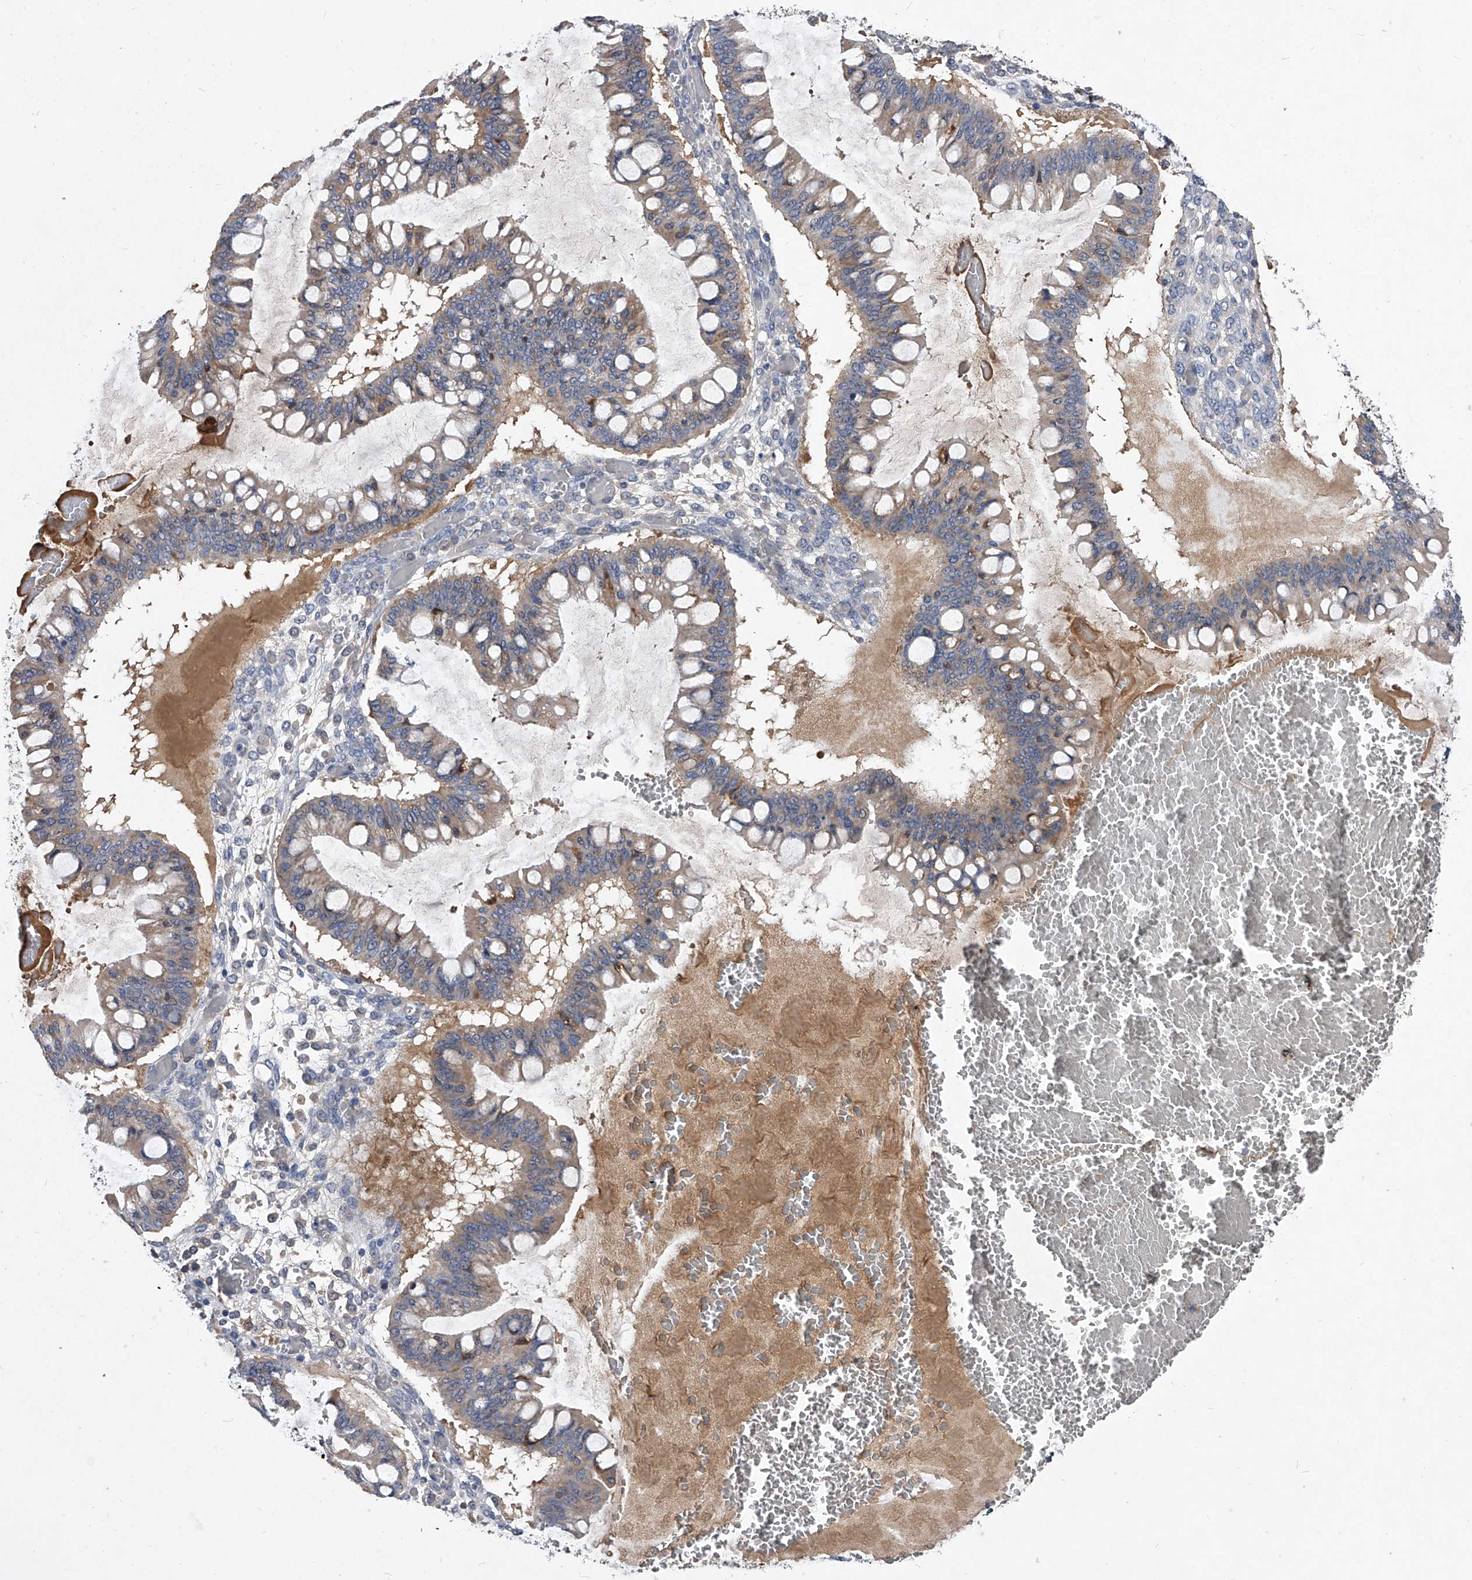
{"staining": {"intensity": "moderate", "quantity": "25%-75%", "location": "cytoplasmic/membranous"}, "tissue": "ovarian cancer", "cell_type": "Tumor cells", "image_type": "cancer", "snomed": [{"axis": "morphology", "description": "Cystadenocarcinoma, mucinous, NOS"}, {"axis": "topography", "description": "Ovary"}], "caption": "Human ovarian cancer (mucinous cystadenocarcinoma) stained with a protein marker shows moderate staining in tumor cells.", "gene": "C5", "patient": {"sex": "female", "age": 73}}